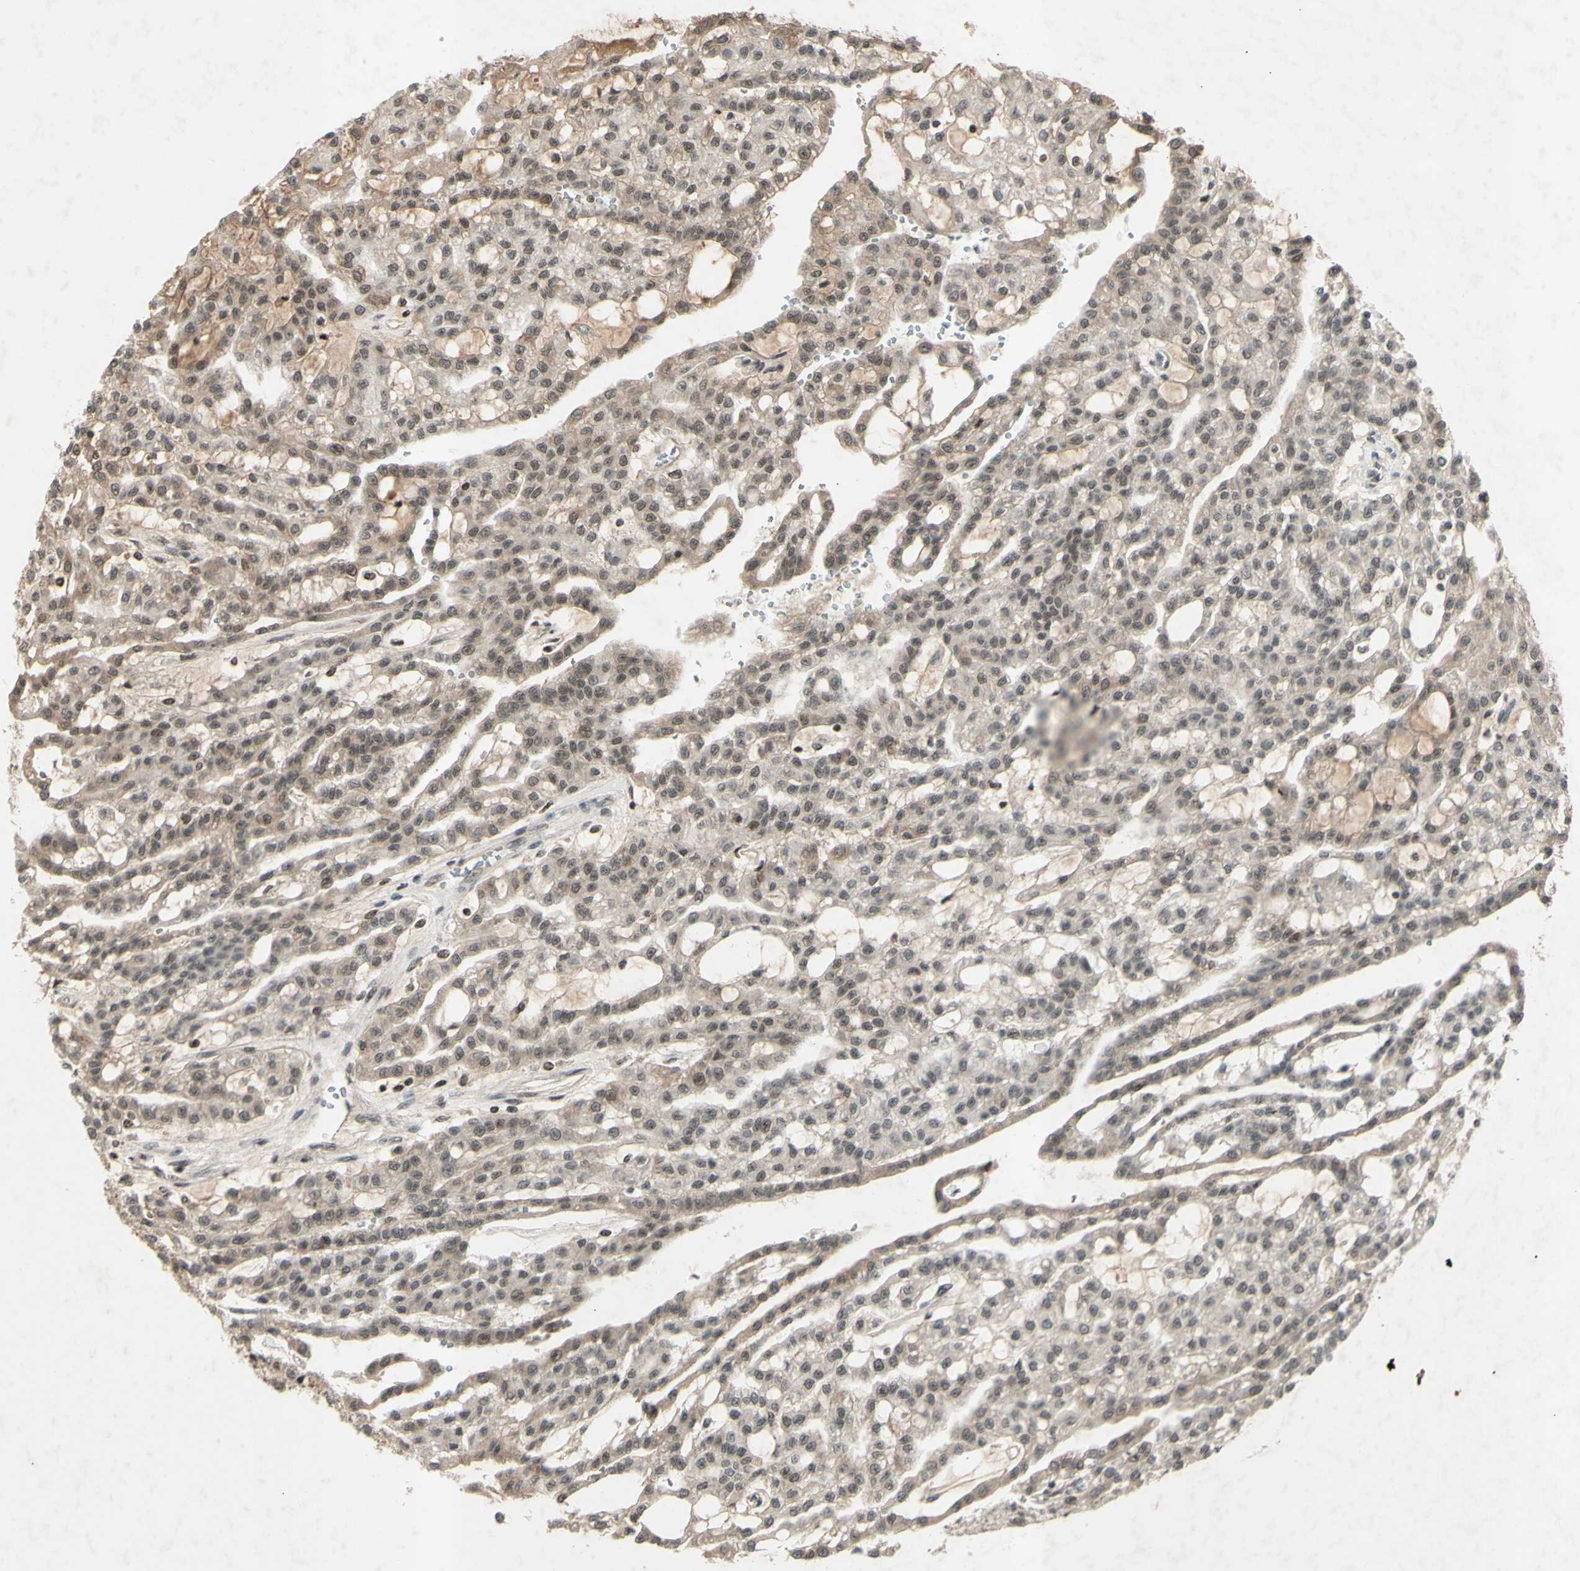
{"staining": {"intensity": "weak", "quantity": ">75%", "location": "nuclear"}, "tissue": "renal cancer", "cell_type": "Tumor cells", "image_type": "cancer", "snomed": [{"axis": "morphology", "description": "Adenocarcinoma, NOS"}, {"axis": "topography", "description": "Kidney"}], "caption": "Human renal adenocarcinoma stained with a protein marker reveals weak staining in tumor cells.", "gene": "SNW1", "patient": {"sex": "male", "age": 63}}